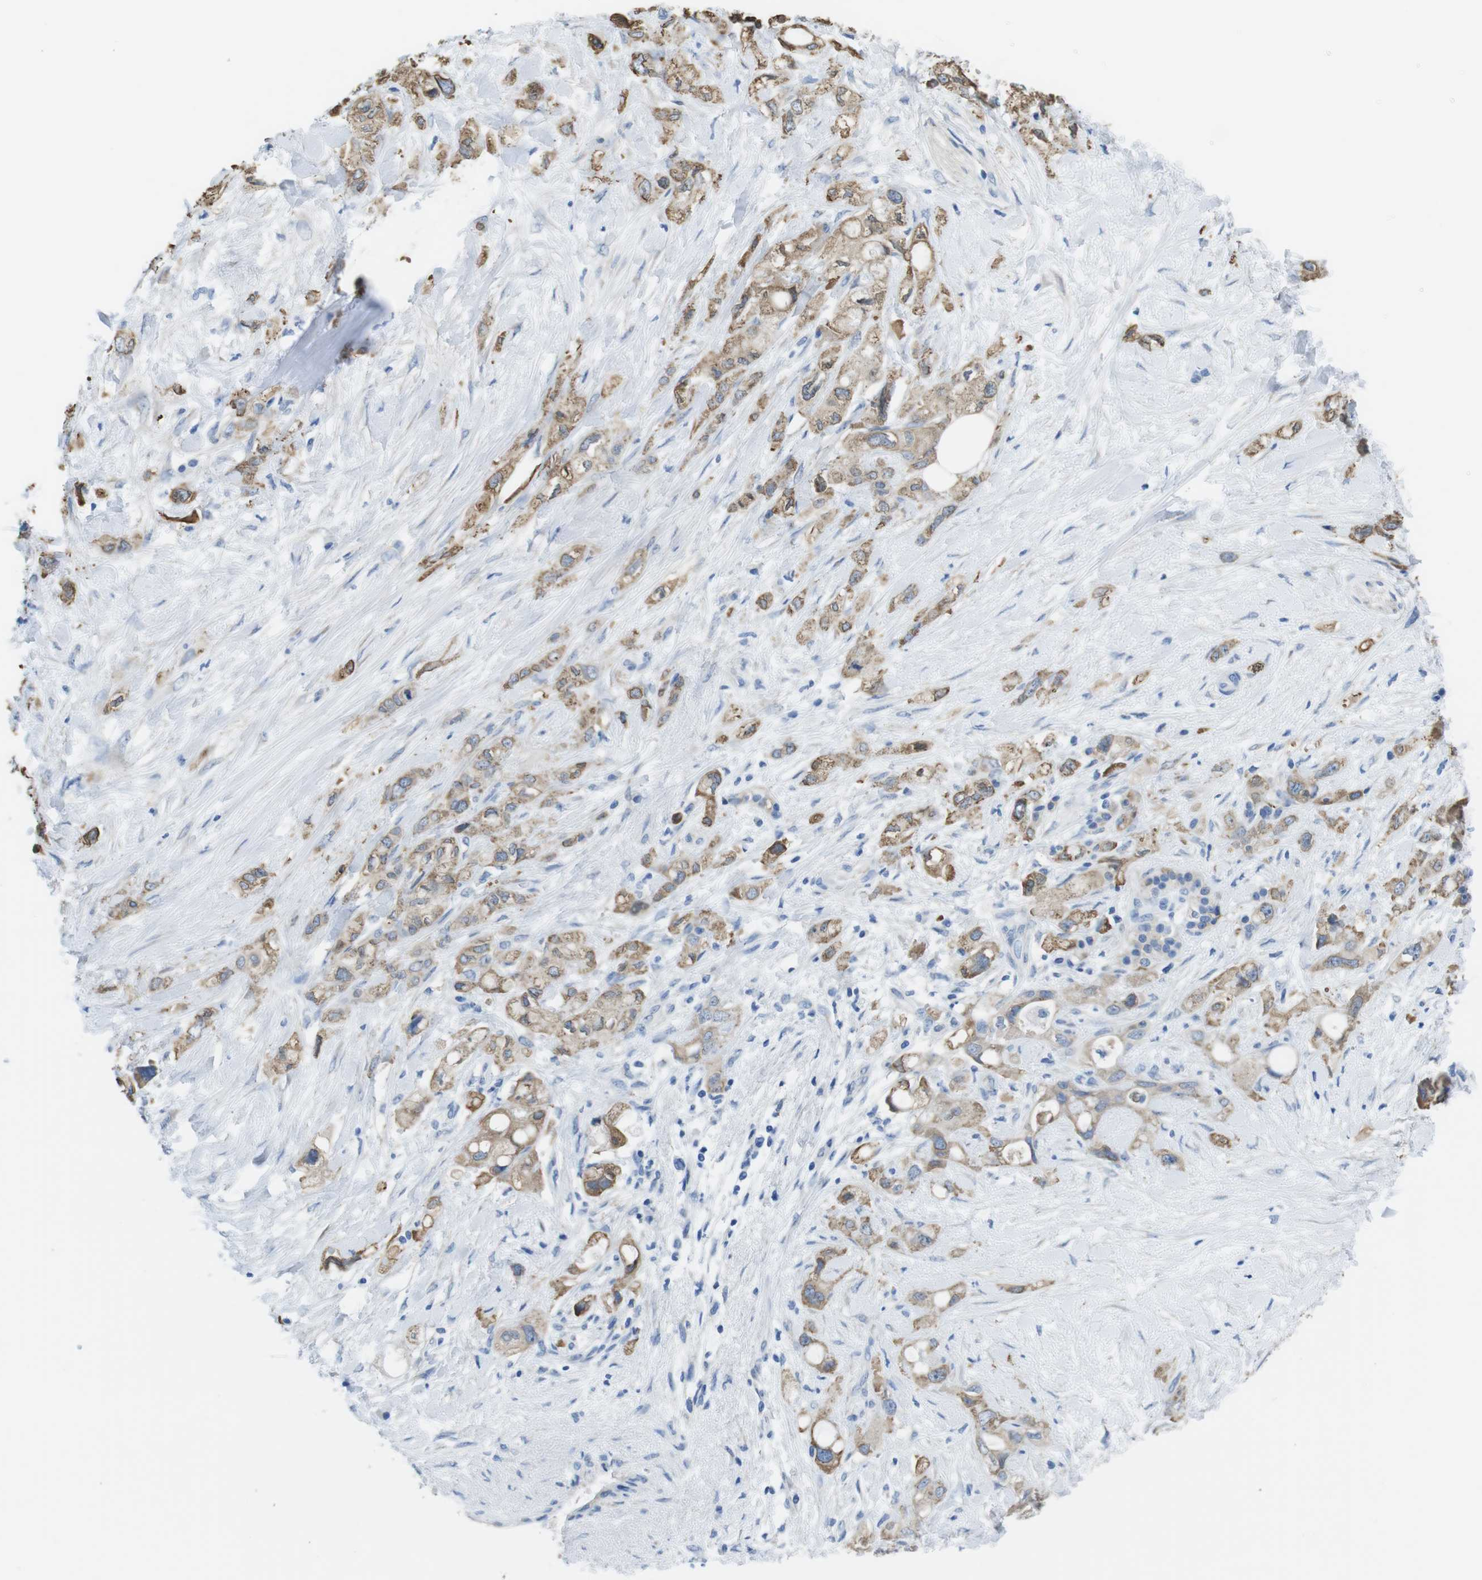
{"staining": {"intensity": "moderate", "quantity": ">75%", "location": "cytoplasmic/membranous"}, "tissue": "pancreatic cancer", "cell_type": "Tumor cells", "image_type": "cancer", "snomed": [{"axis": "morphology", "description": "Adenocarcinoma, NOS"}, {"axis": "topography", "description": "Pancreas"}], "caption": "Pancreatic cancer was stained to show a protein in brown. There is medium levels of moderate cytoplasmic/membranous positivity in approximately >75% of tumor cells.", "gene": "CDH8", "patient": {"sex": "female", "age": 56}}